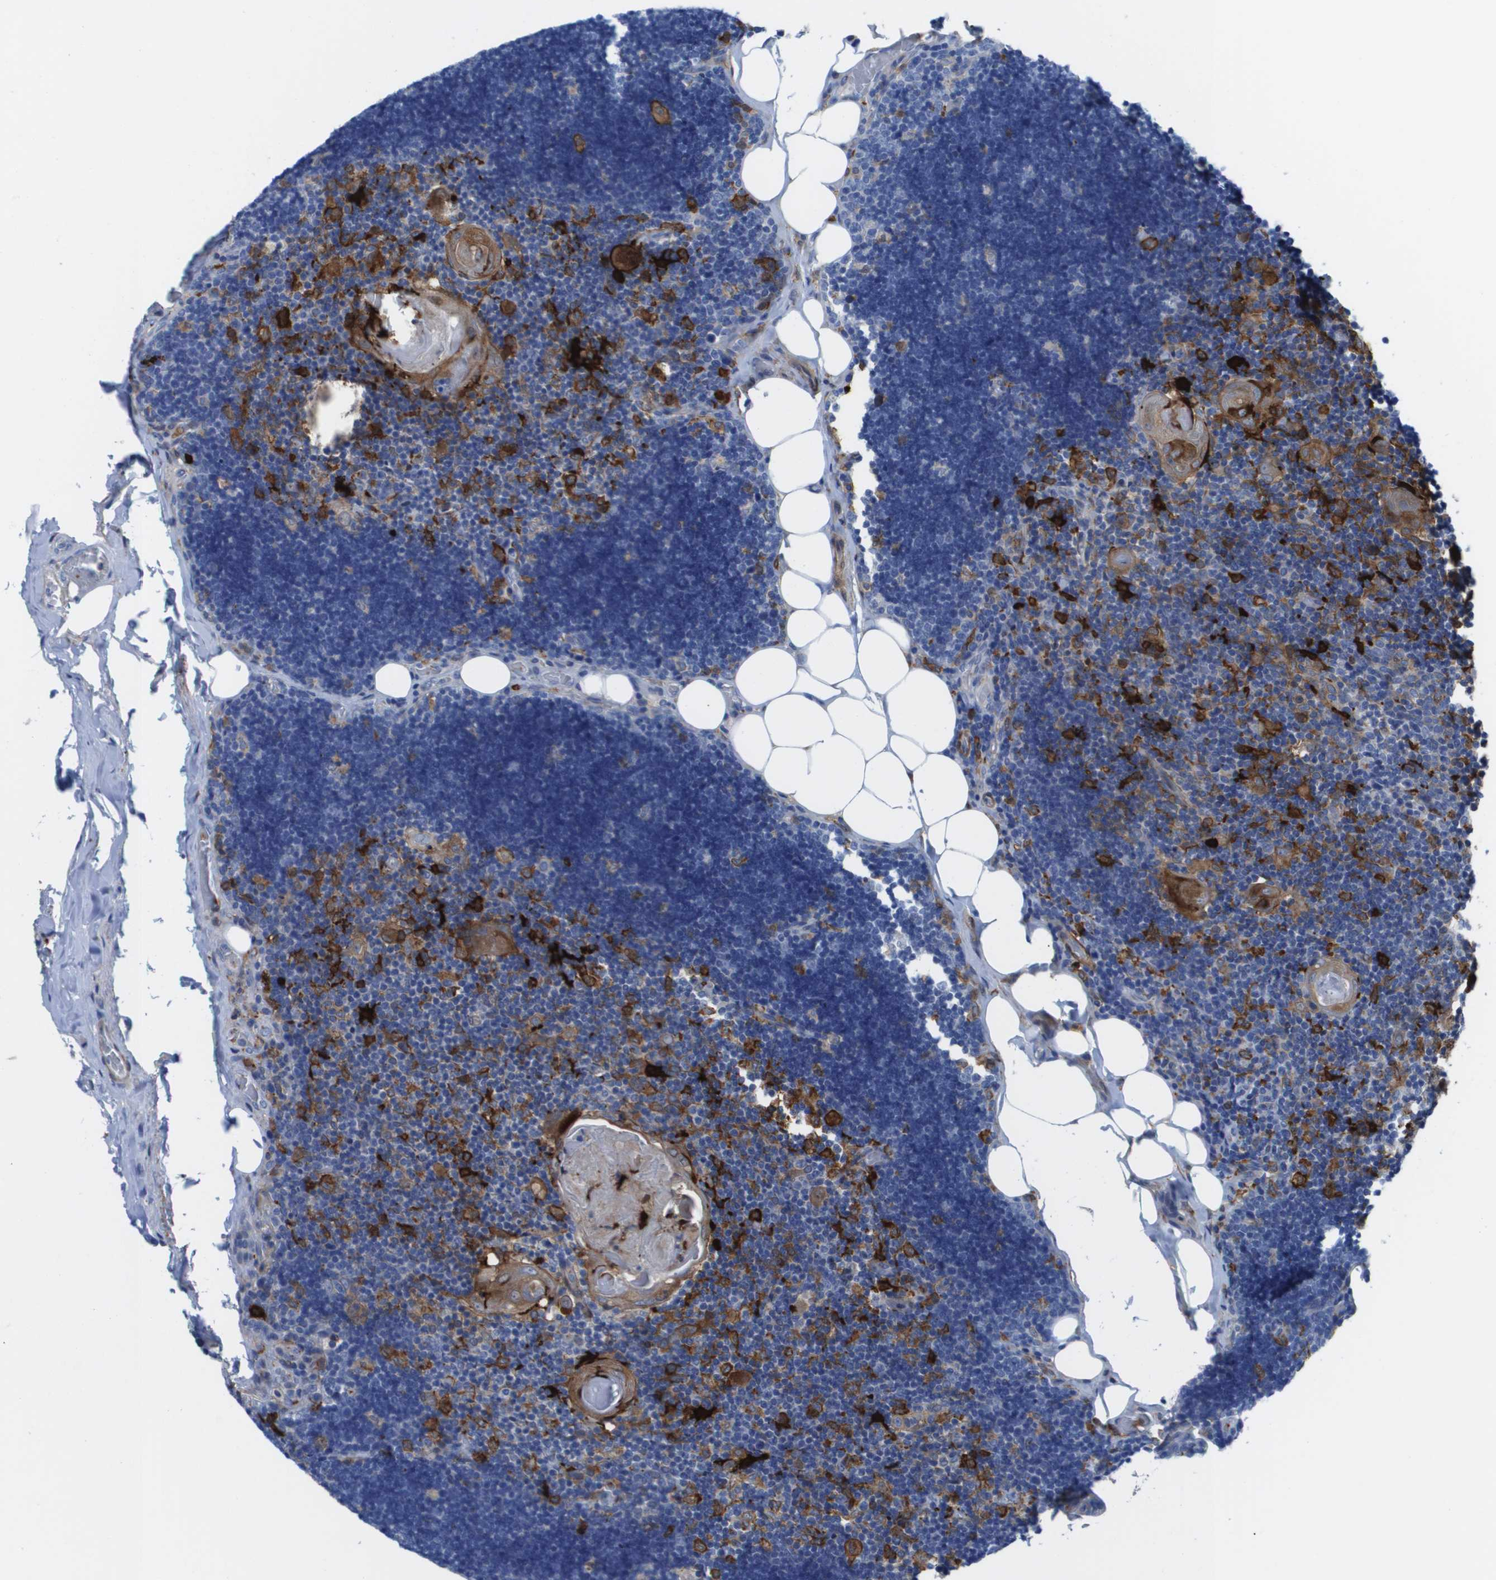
{"staining": {"intensity": "strong", "quantity": "<25%", "location": "cytoplasmic/membranous"}, "tissue": "lymph node", "cell_type": "Germinal center cells", "image_type": "normal", "snomed": [{"axis": "morphology", "description": "Normal tissue, NOS"}, {"axis": "topography", "description": "Lymph node"}], "caption": "Unremarkable lymph node was stained to show a protein in brown. There is medium levels of strong cytoplasmic/membranous staining in about <25% of germinal center cells. Using DAB (3,3'-diaminobenzidine) (brown) and hematoxylin (blue) stains, captured at high magnification using brightfield microscopy.", "gene": "SLC37A2", "patient": {"sex": "male", "age": 33}}